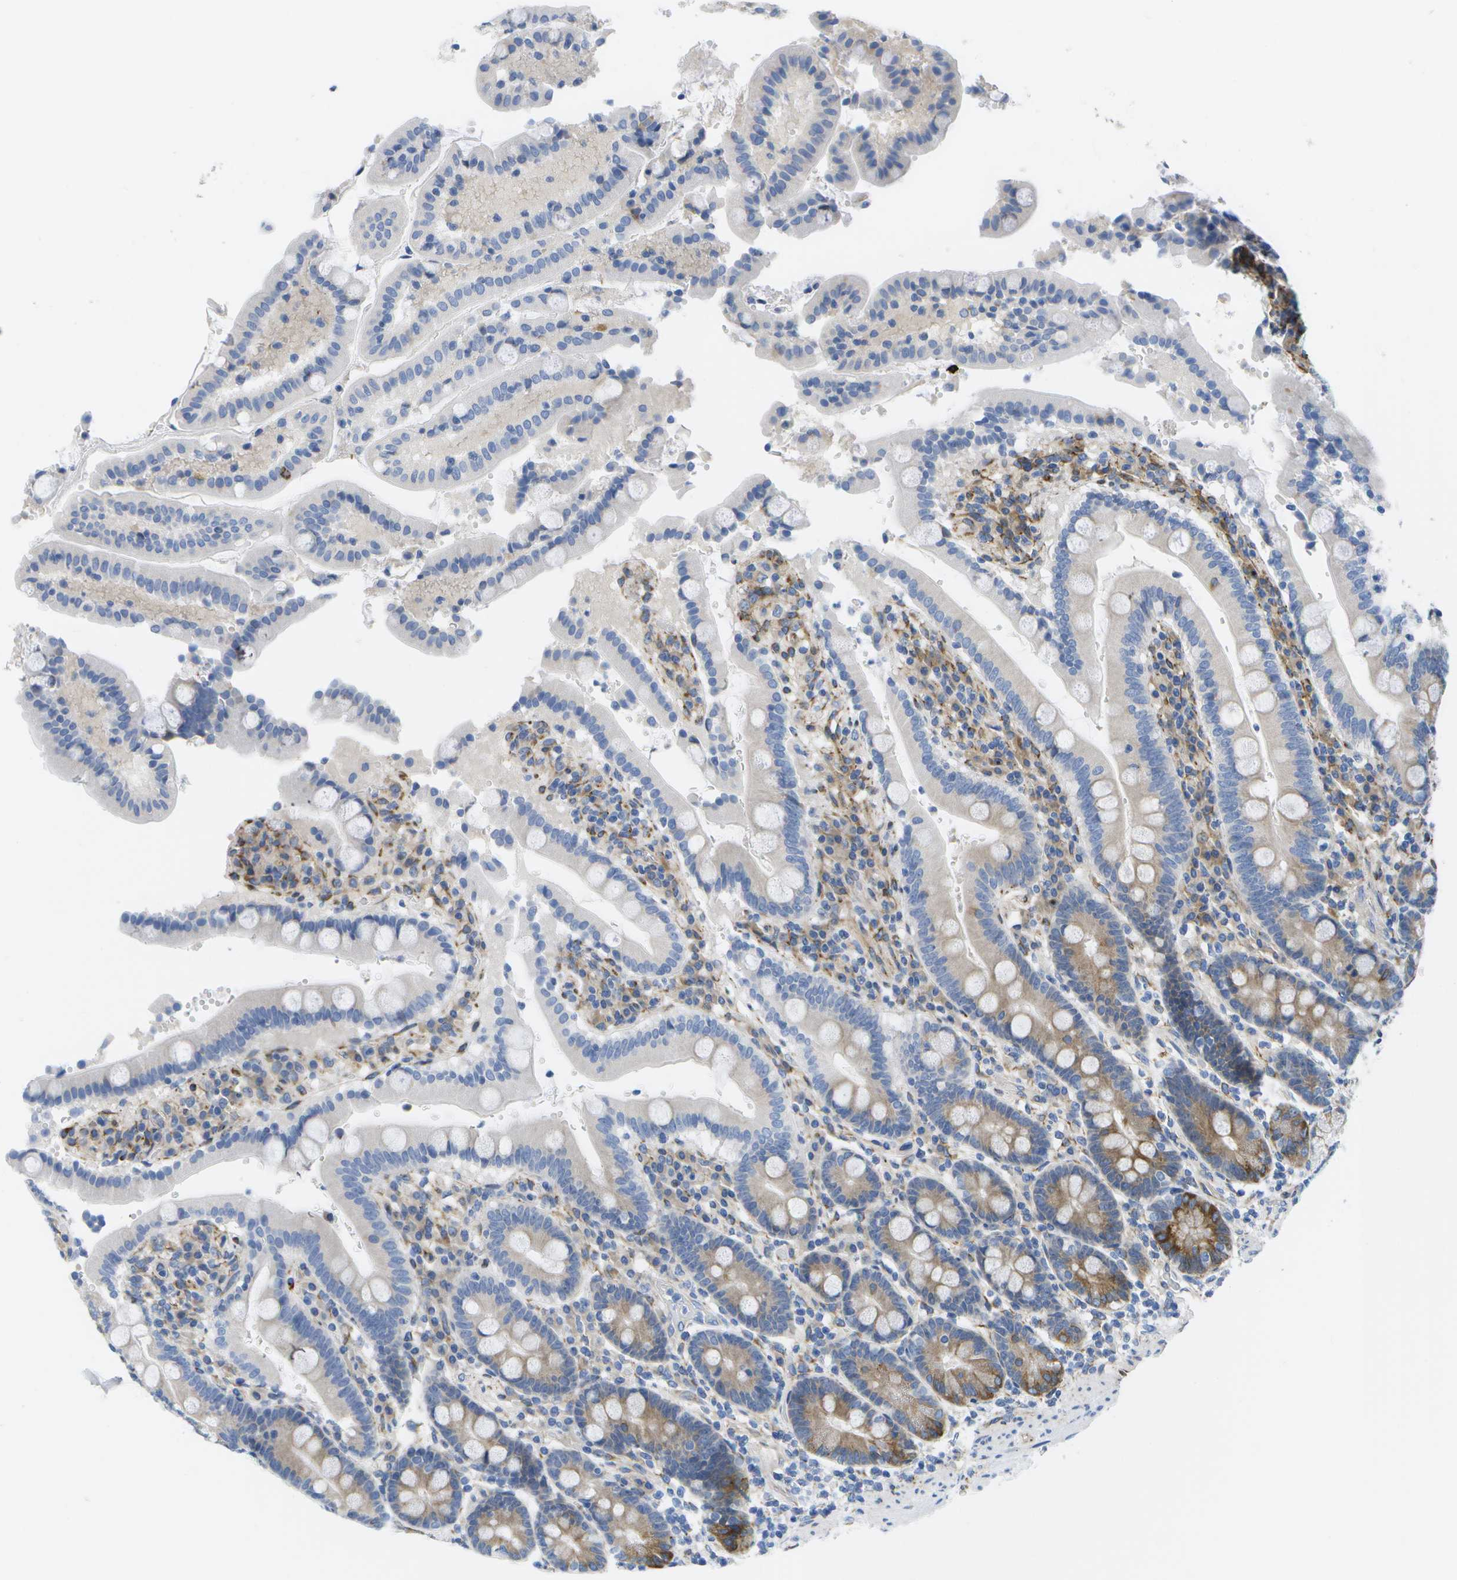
{"staining": {"intensity": "moderate", "quantity": "<25%", "location": "cytoplasmic/membranous"}, "tissue": "duodenum", "cell_type": "Glandular cells", "image_type": "normal", "snomed": [{"axis": "morphology", "description": "Normal tissue, NOS"}, {"axis": "topography", "description": "Small intestine, NOS"}], "caption": "Immunohistochemistry staining of unremarkable duodenum, which exhibits low levels of moderate cytoplasmic/membranous expression in approximately <25% of glandular cells indicating moderate cytoplasmic/membranous protein expression. The staining was performed using DAB (brown) for protein detection and nuclei were counterstained in hematoxylin (blue).", "gene": "ZDHHC17", "patient": {"sex": "female", "age": 71}}